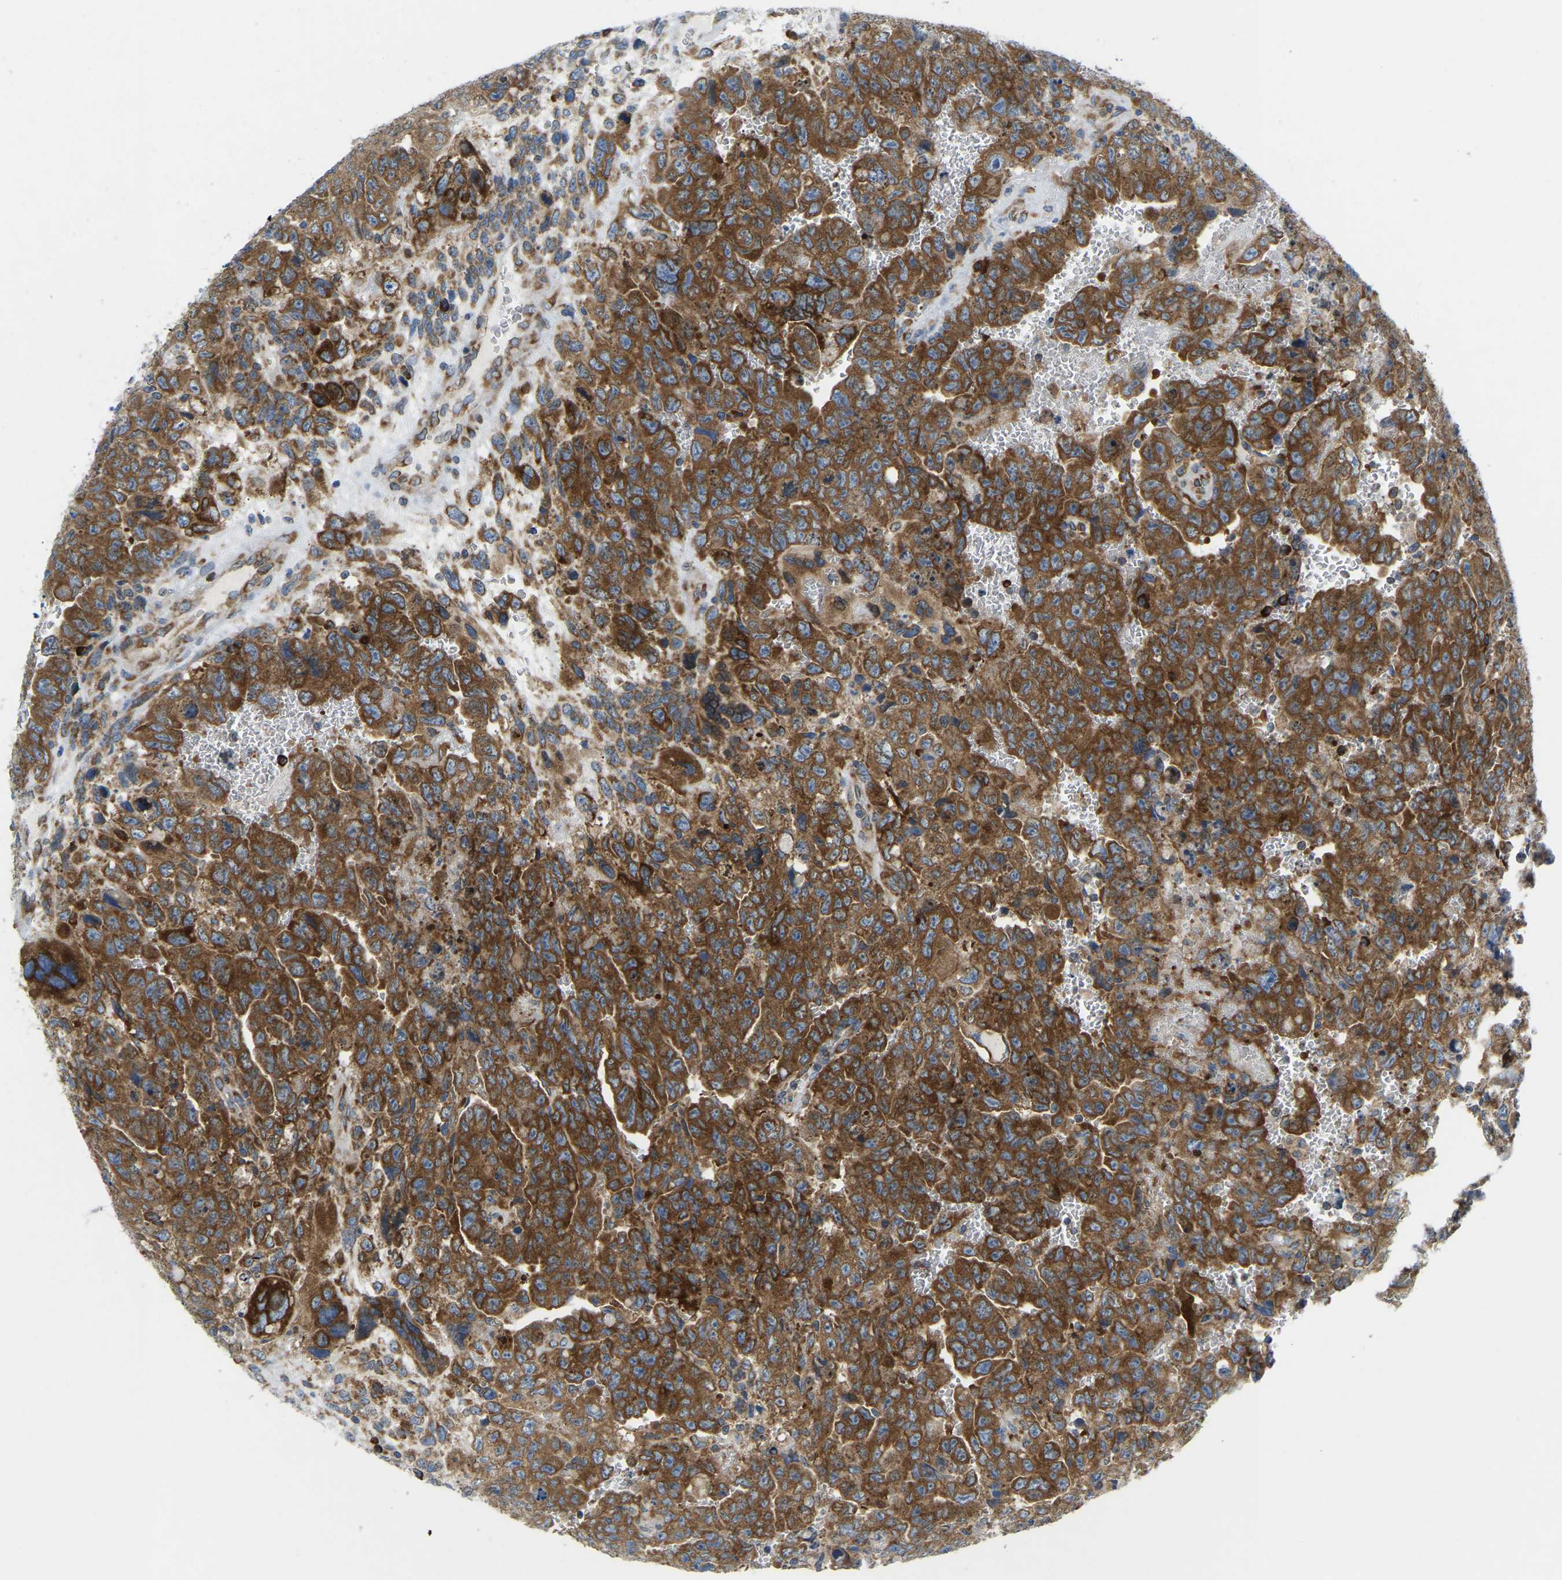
{"staining": {"intensity": "strong", "quantity": ">75%", "location": "cytoplasmic/membranous"}, "tissue": "testis cancer", "cell_type": "Tumor cells", "image_type": "cancer", "snomed": [{"axis": "morphology", "description": "Carcinoma, Embryonal, NOS"}, {"axis": "topography", "description": "Testis"}], "caption": "High-magnification brightfield microscopy of testis embryonal carcinoma stained with DAB (brown) and counterstained with hematoxylin (blue). tumor cells exhibit strong cytoplasmic/membranous positivity is present in about>75% of cells.", "gene": "SND1", "patient": {"sex": "male", "age": 28}}